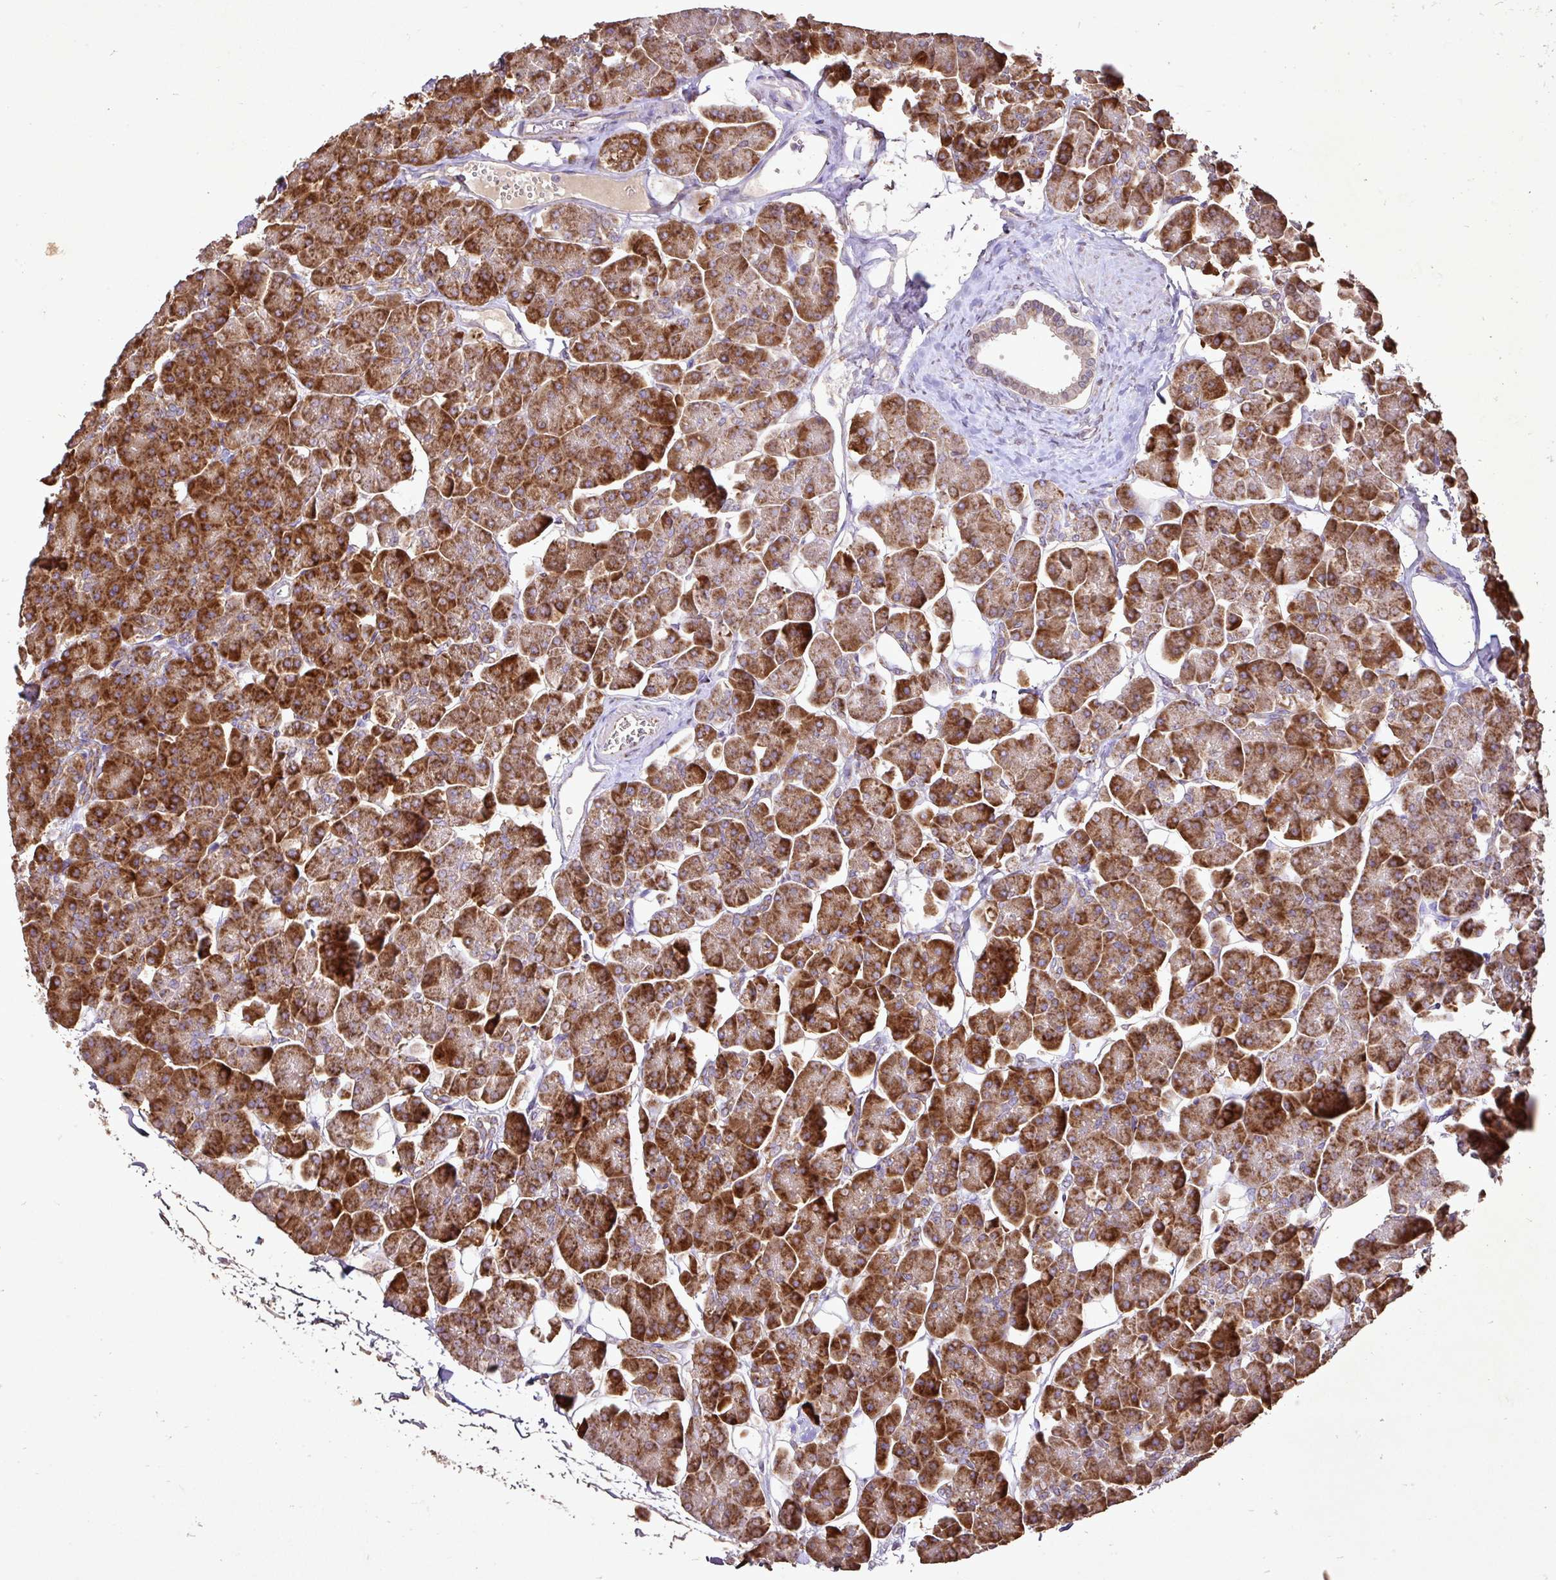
{"staining": {"intensity": "strong", "quantity": ">75%", "location": "cytoplasmic/membranous"}, "tissue": "pancreas", "cell_type": "Exocrine glandular cells", "image_type": "normal", "snomed": [{"axis": "morphology", "description": "Normal tissue, NOS"}, {"axis": "topography", "description": "Pancreas"}, {"axis": "topography", "description": "Peripheral nerve tissue"}], "caption": "Strong cytoplasmic/membranous protein staining is identified in about >75% of exocrine glandular cells in pancreas. (Stains: DAB in brown, nuclei in blue, Microscopy: brightfield microscopy at high magnification).", "gene": "AGK", "patient": {"sex": "male", "age": 54}}